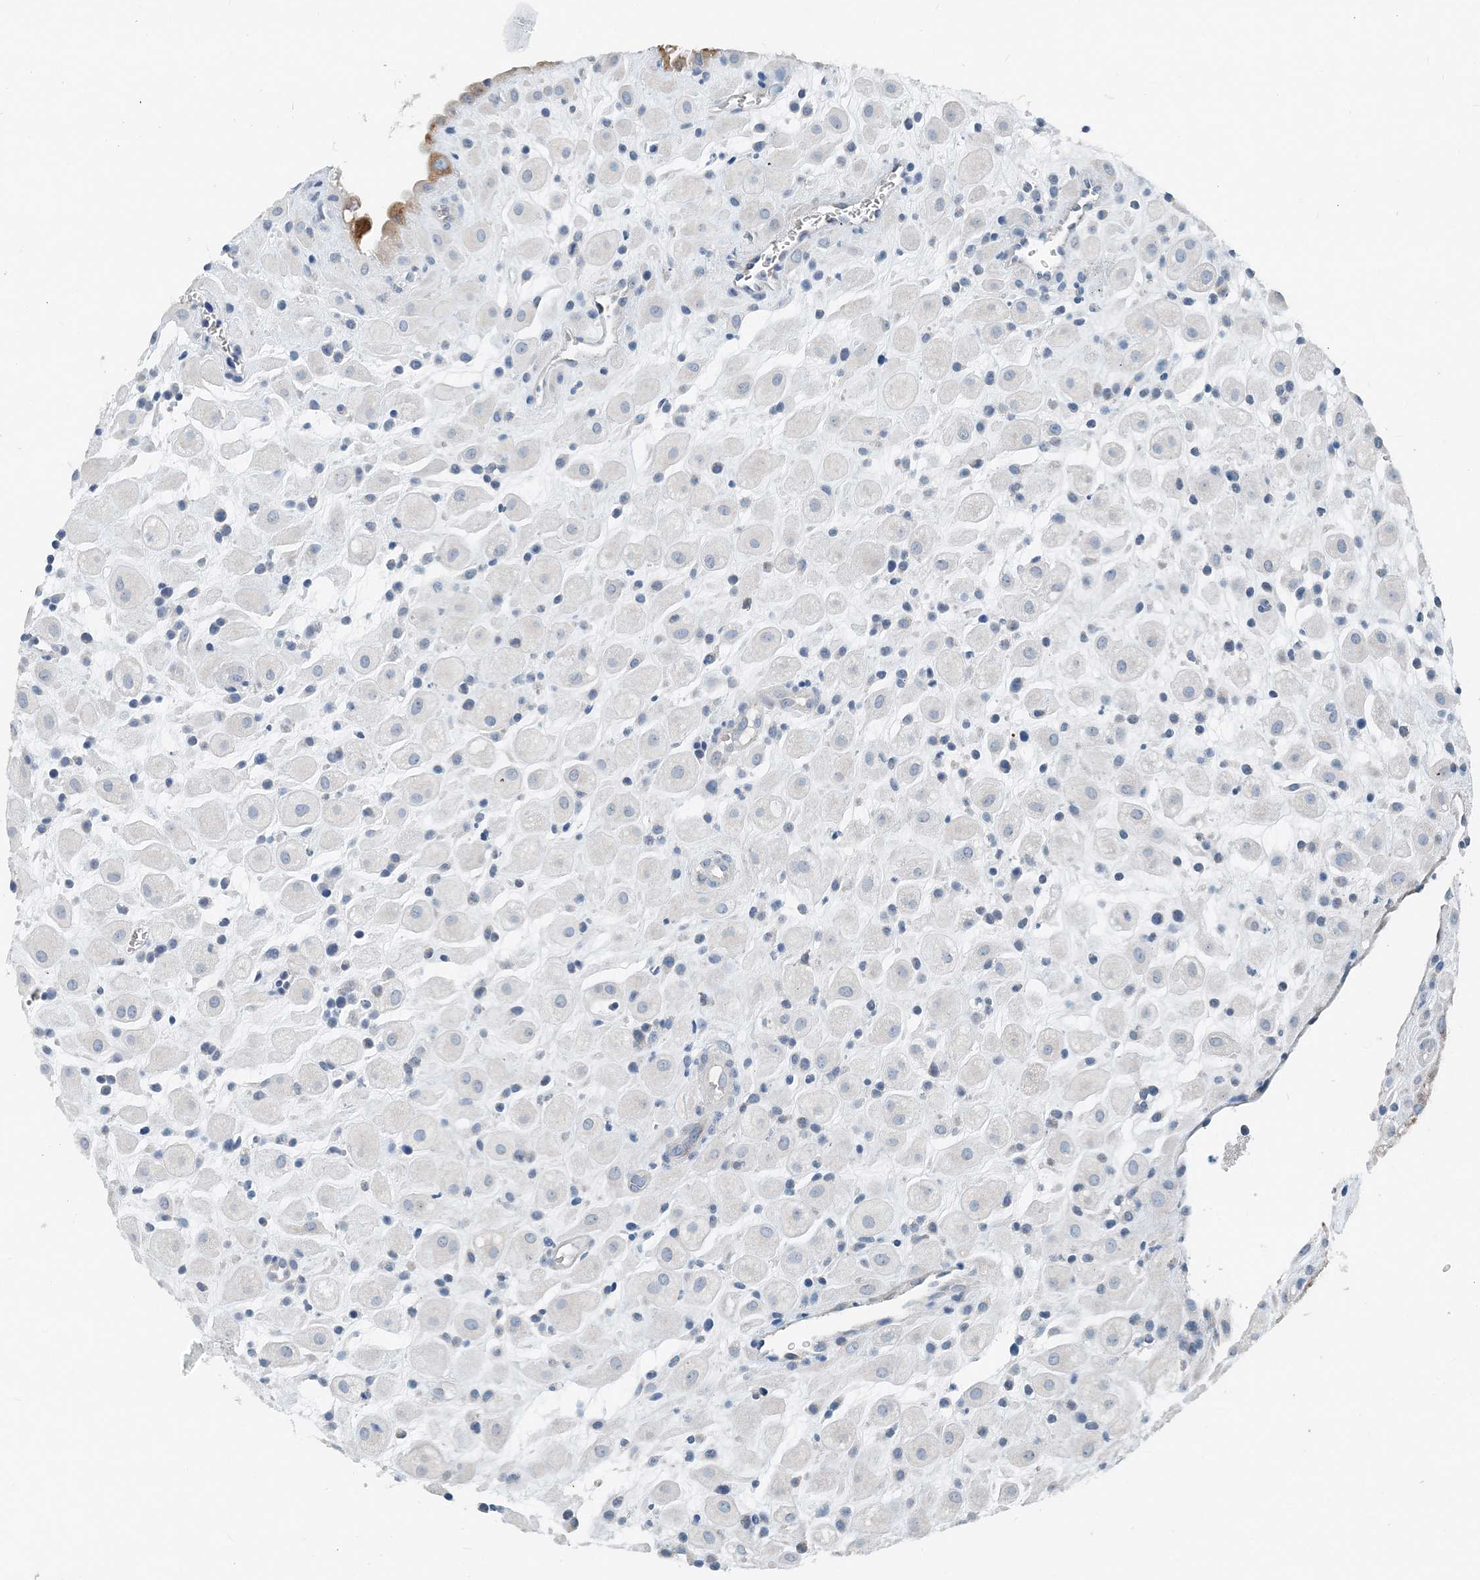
{"staining": {"intensity": "negative", "quantity": "none", "location": "none"}, "tissue": "placenta", "cell_type": "Decidual cells", "image_type": "normal", "snomed": [{"axis": "morphology", "description": "Normal tissue, NOS"}, {"axis": "topography", "description": "Placenta"}], "caption": "Immunohistochemistry of normal human placenta exhibits no positivity in decidual cells.", "gene": "EEF1A2", "patient": {"sex": "female", "age": 35}}